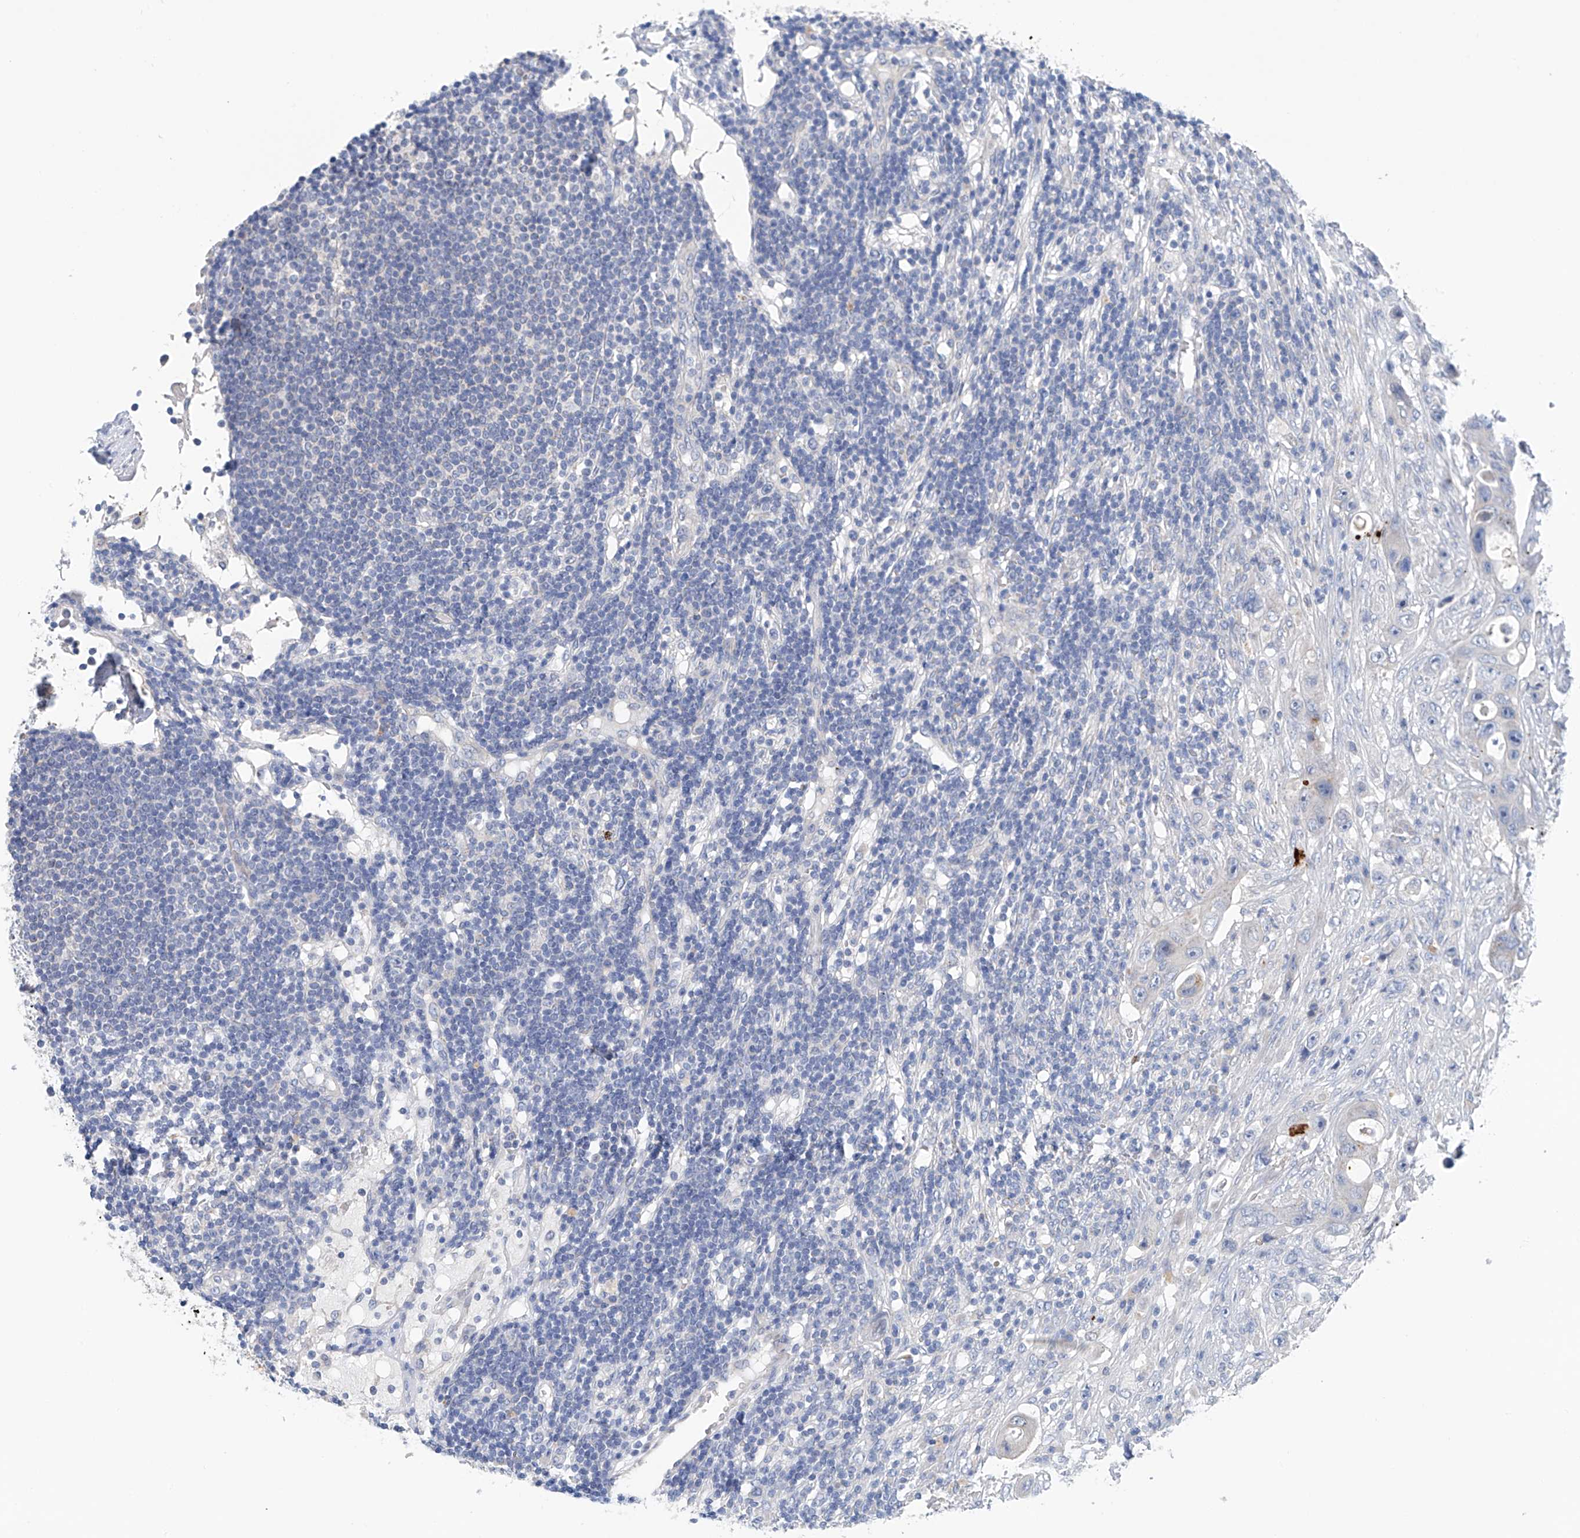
{"staining": {"intensity": "negative", "quantity": "none", "location": "none"}, "tissue": "colorectal cancer", "cell_type": "Tumor cells", "image_type": "cancer", "snomed": [{"axis": "morphology", "description": "Adenocarcinoma, NOS"}, {"axis": "topography", "description": "Colon"}], "caption": "IHC histopathology image of human colorectal cancer (adenocarcinoma) stained for a protein (brown), which exhibits no expression in tumor cells. (IHC, brightfield microscopy, high magnification).", "gene": "CEP85L", "patient": {"sex": "female", "age": 46}}